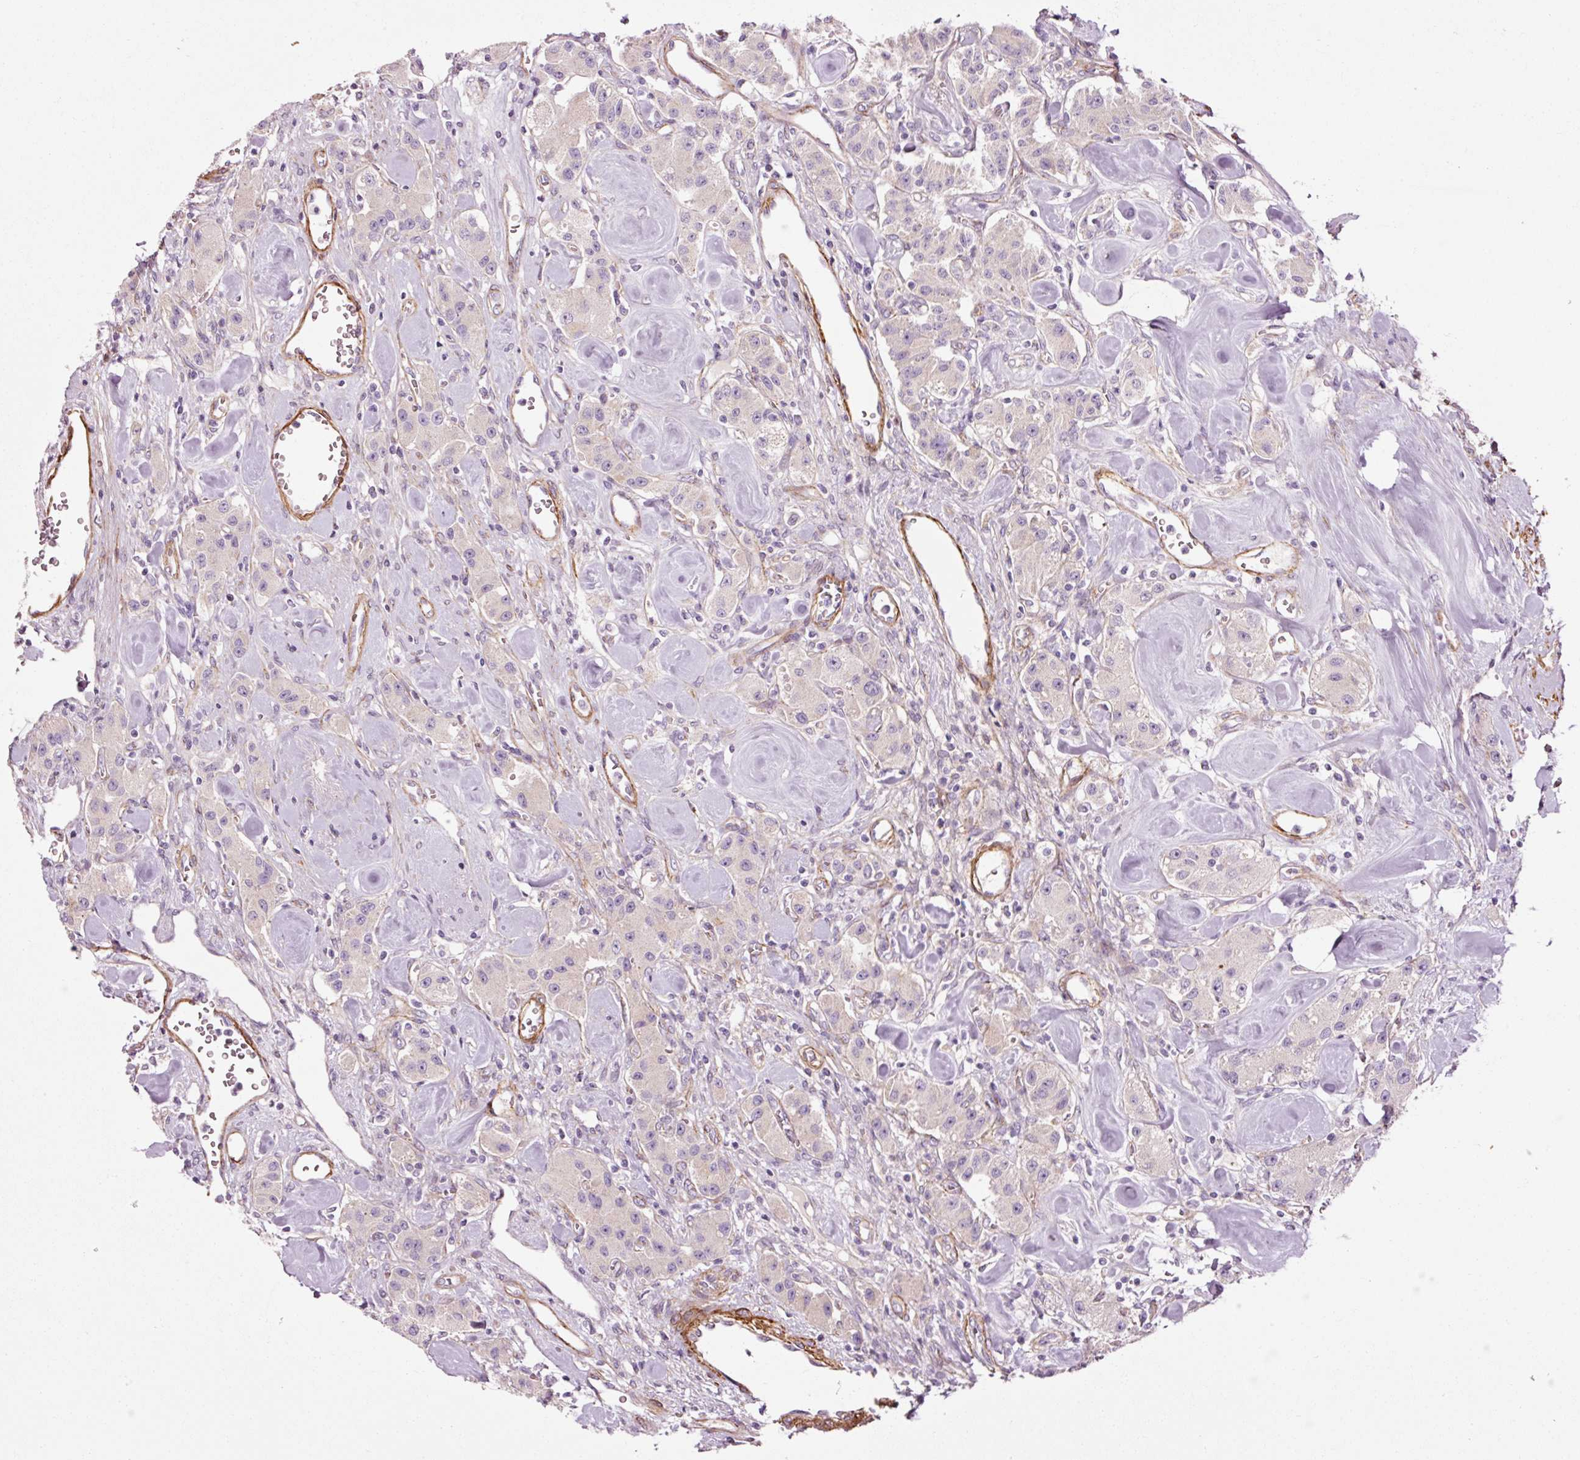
{"staining": {"intensity": "negative", "quantity": "none", "location": "none"}, "tissue": "carcinoid", "cell_type": "Tumor cells", "image_type": "cancer", "snomed": [{"axis": "morphology", "description": "Carcinoid, malignant, NOS"}, {"axis": "topography", "description": "Pancreas"}], "caption": "The image exhibits no significant expression in tumor cells of carcinoid.", "gene": "ANKRD20A1", "patient": {"sex": "male", "age": 41}}